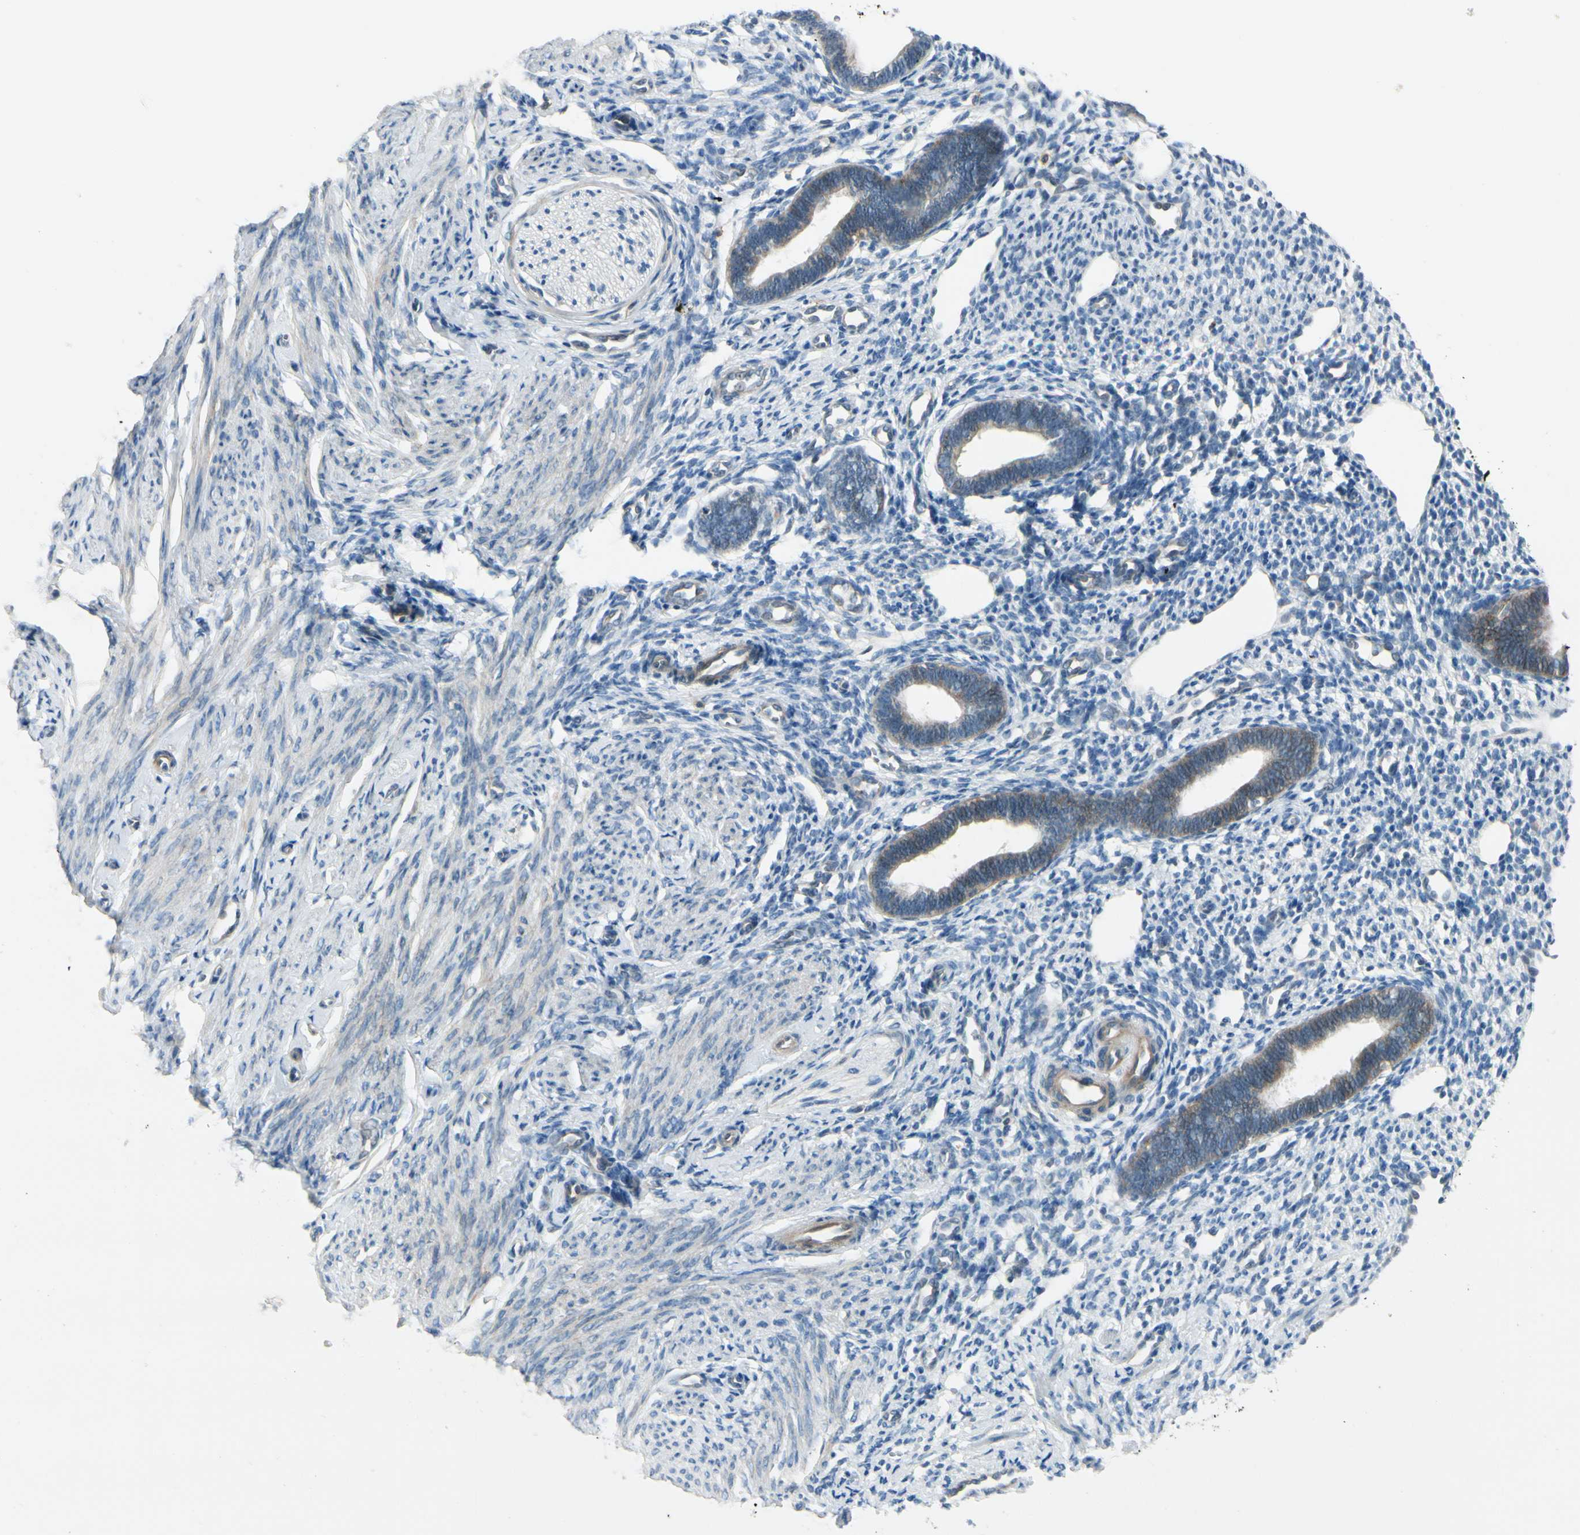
{"staining": {"intensity": "negative", "quantity": "none", "location": "none"}, "tissue": "endometrium", "cell_type": "Cells in endometrial stroma", "image_type": "normal", "snomed": [{"axis": "morphology", "description": "Normal tissue, NOS"}, {"axis": "topography", "description": "Endometrium"}], "caption": "Immunohistochemistry (IHC) micrograph of normal endometrium stained for a protein (brown), which reveals no expression in cells in endometrial stroma.", "gene": "ITGA3", "patient": {"sex": "female", "age": 27}}